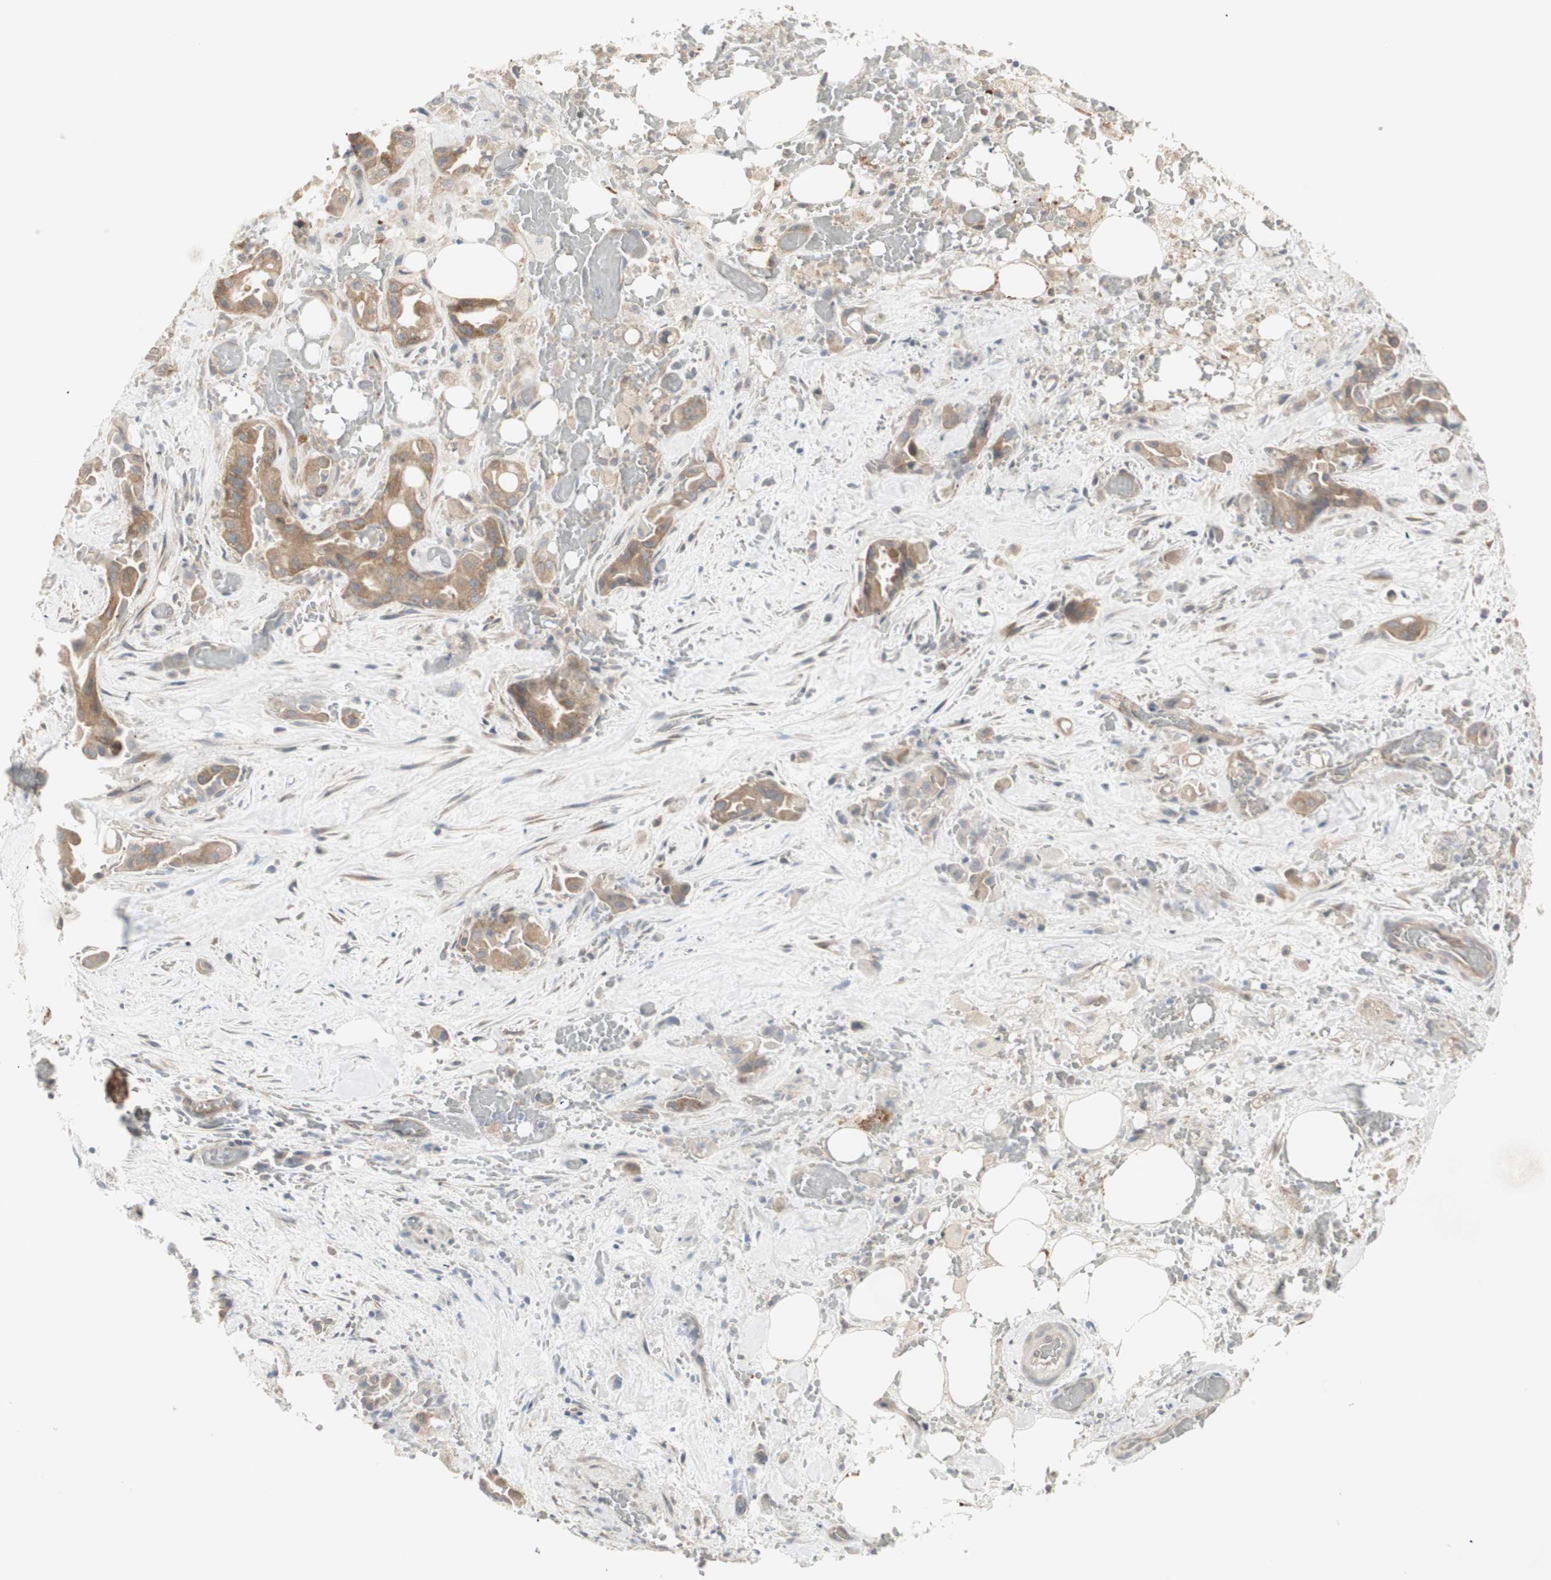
{"staining": {"intensity": "moderate", "quantity": ">75%", "location": "cytoplasmic/membranous"}, "tissue": "liver cancer", "cell_type": "Tumor cells", "image_type": "cancer", "snomed": [{"axis": "morphology", "description": "Cholangiocarcinoma"}, {"axis": "topography", "description": "Liver"}], "caption": "Immunohistochemical staining of liver cholangiocarcinoma displays medium levels of moderate cytoplasmic/membranous expression in about >75% of tumor cells.", "gene": "ZFP36", "patient": {"sex": "female", "age": 68}}